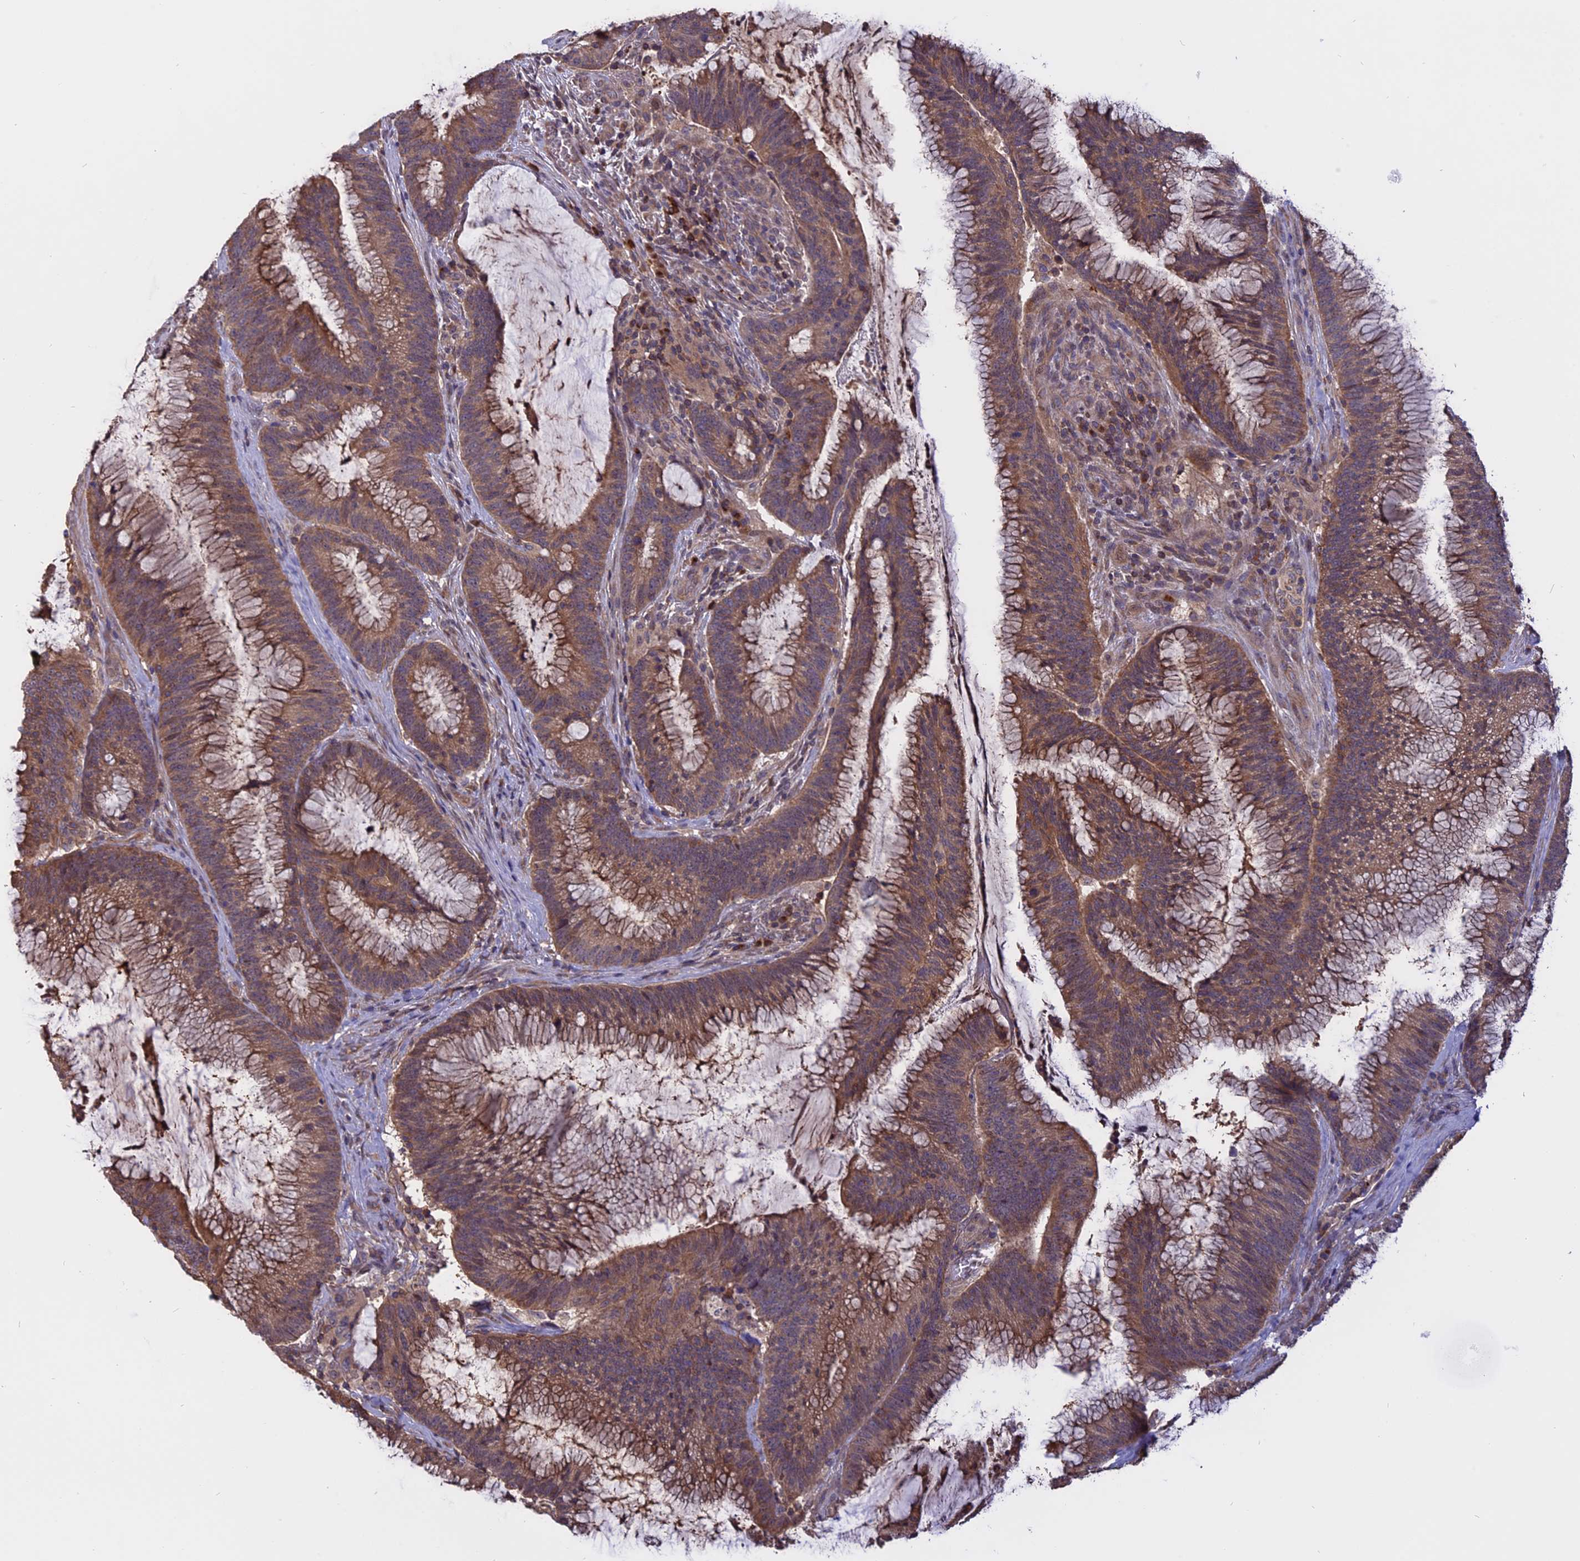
{"staining": {"intensity": "moderate", "quantity": ">75%", "location": "cytoplasmic/membranous"}, "tissue": "colorectal cancer", "cell_type": "Tumor cells", "image_type": "cancer", "snomed": [{"axis": "morphology", "description": "Adenocarcinoma, NOS"}, {"axis": "topography", "description": "Rectum"}], "caption": "About >75% of tumor cells in colorectal cancer (adenocarcinoma) show moderate cytoplasmic/membranous protein positivity as visualized by brown immunohistochemical staining.", "gene": "CARMIL2", "patient": {"sex": "female", "age": 77}}